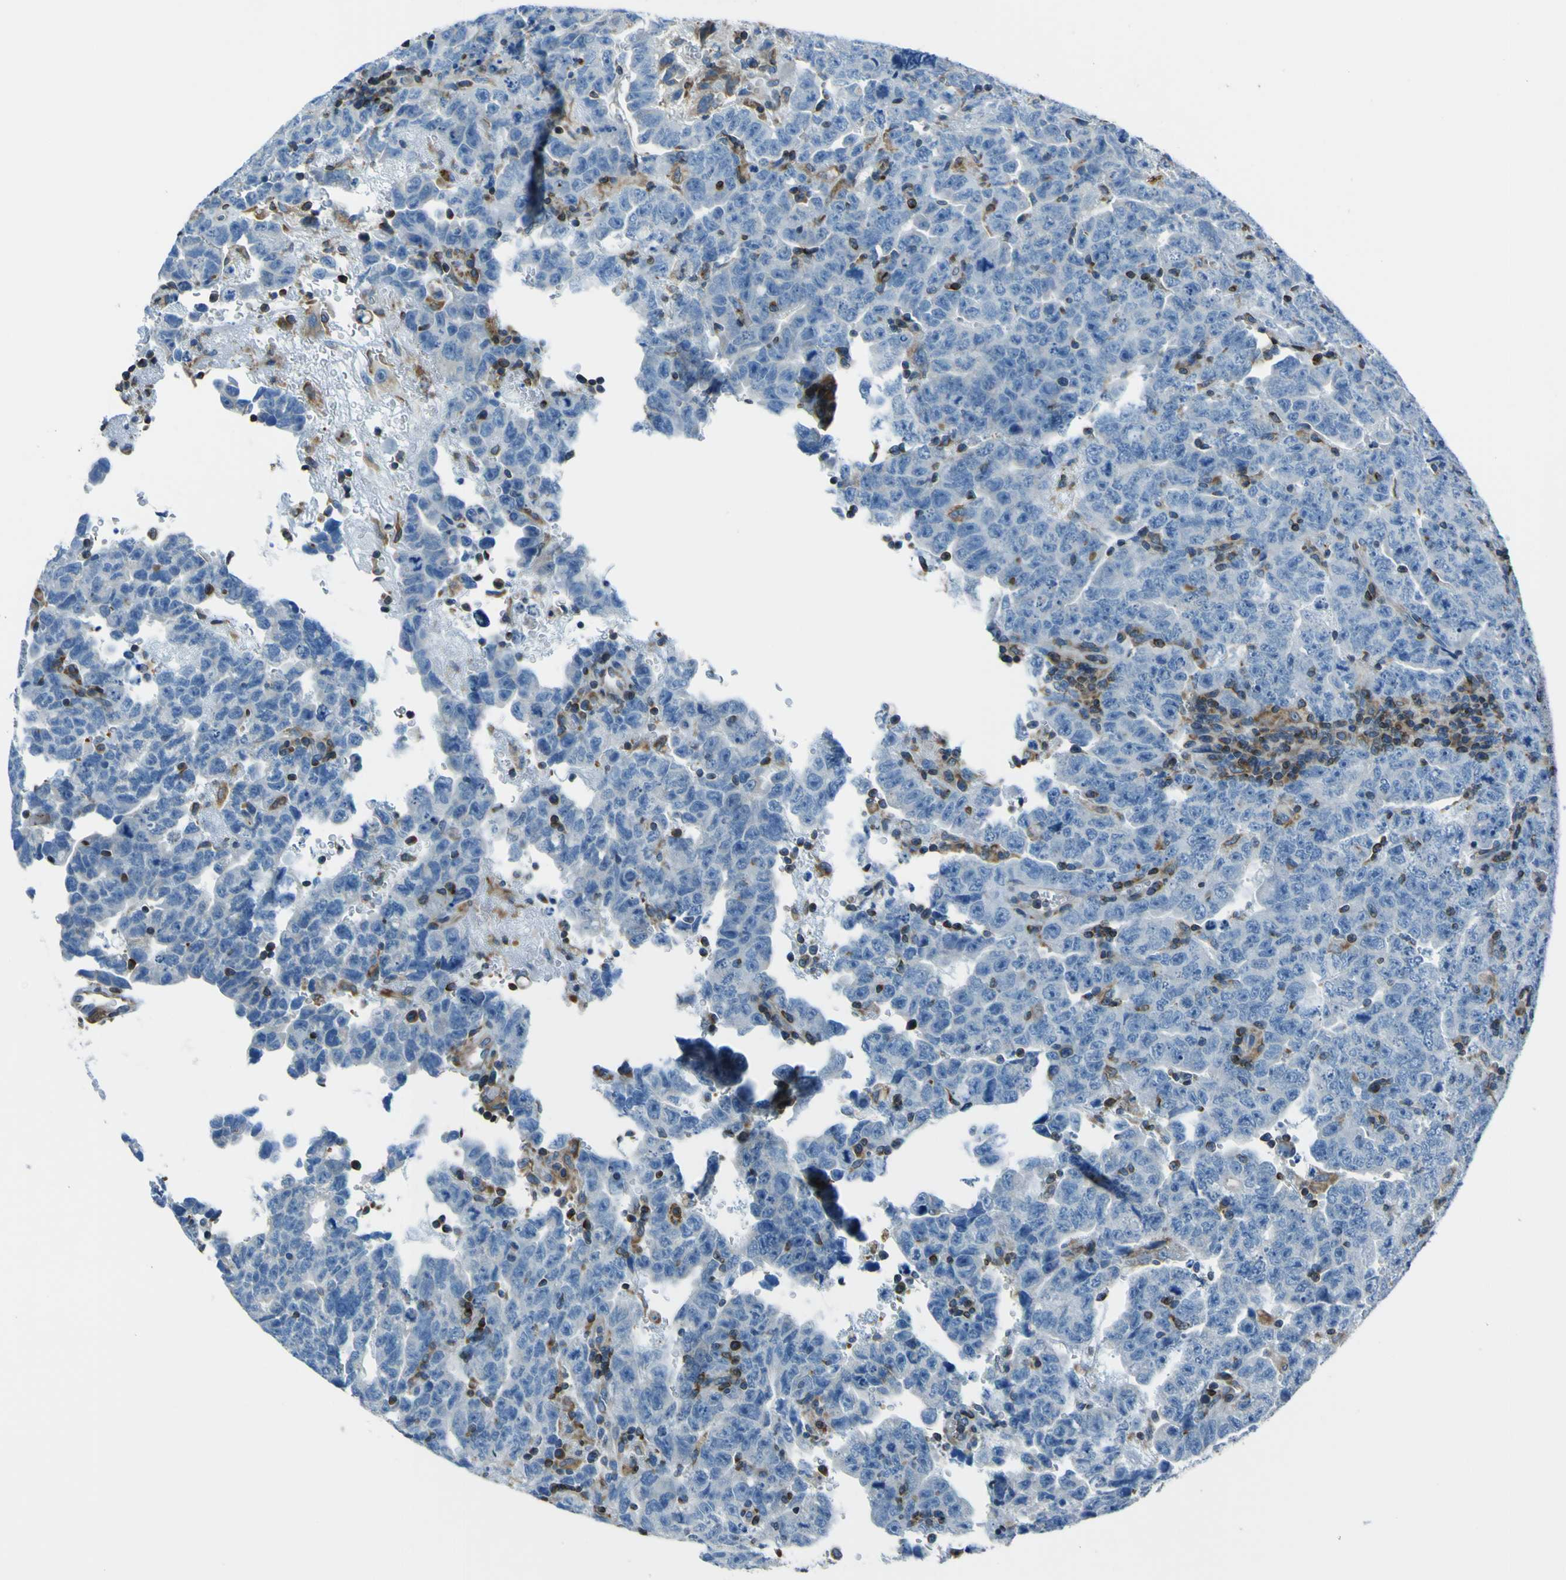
{"staining": {"intensity": "negative", "quantity": "none", "location": "none"}, "tissue": "testis cancer", "cell_type": "Tumor cells", "image_type": "cancer", "snomed": [{"axis": "morphology", "description": "Carcinoma, Embryonal, NOS"}, {"axis": "topography", "description": "Testis"}], "caption": "Embryonal carcinoma (testis) was stained to show a protein in brown. There is no significant positivity in tumor cells.", "gene": "STIM1", "patient": {"sex": "male", "age": 28}}